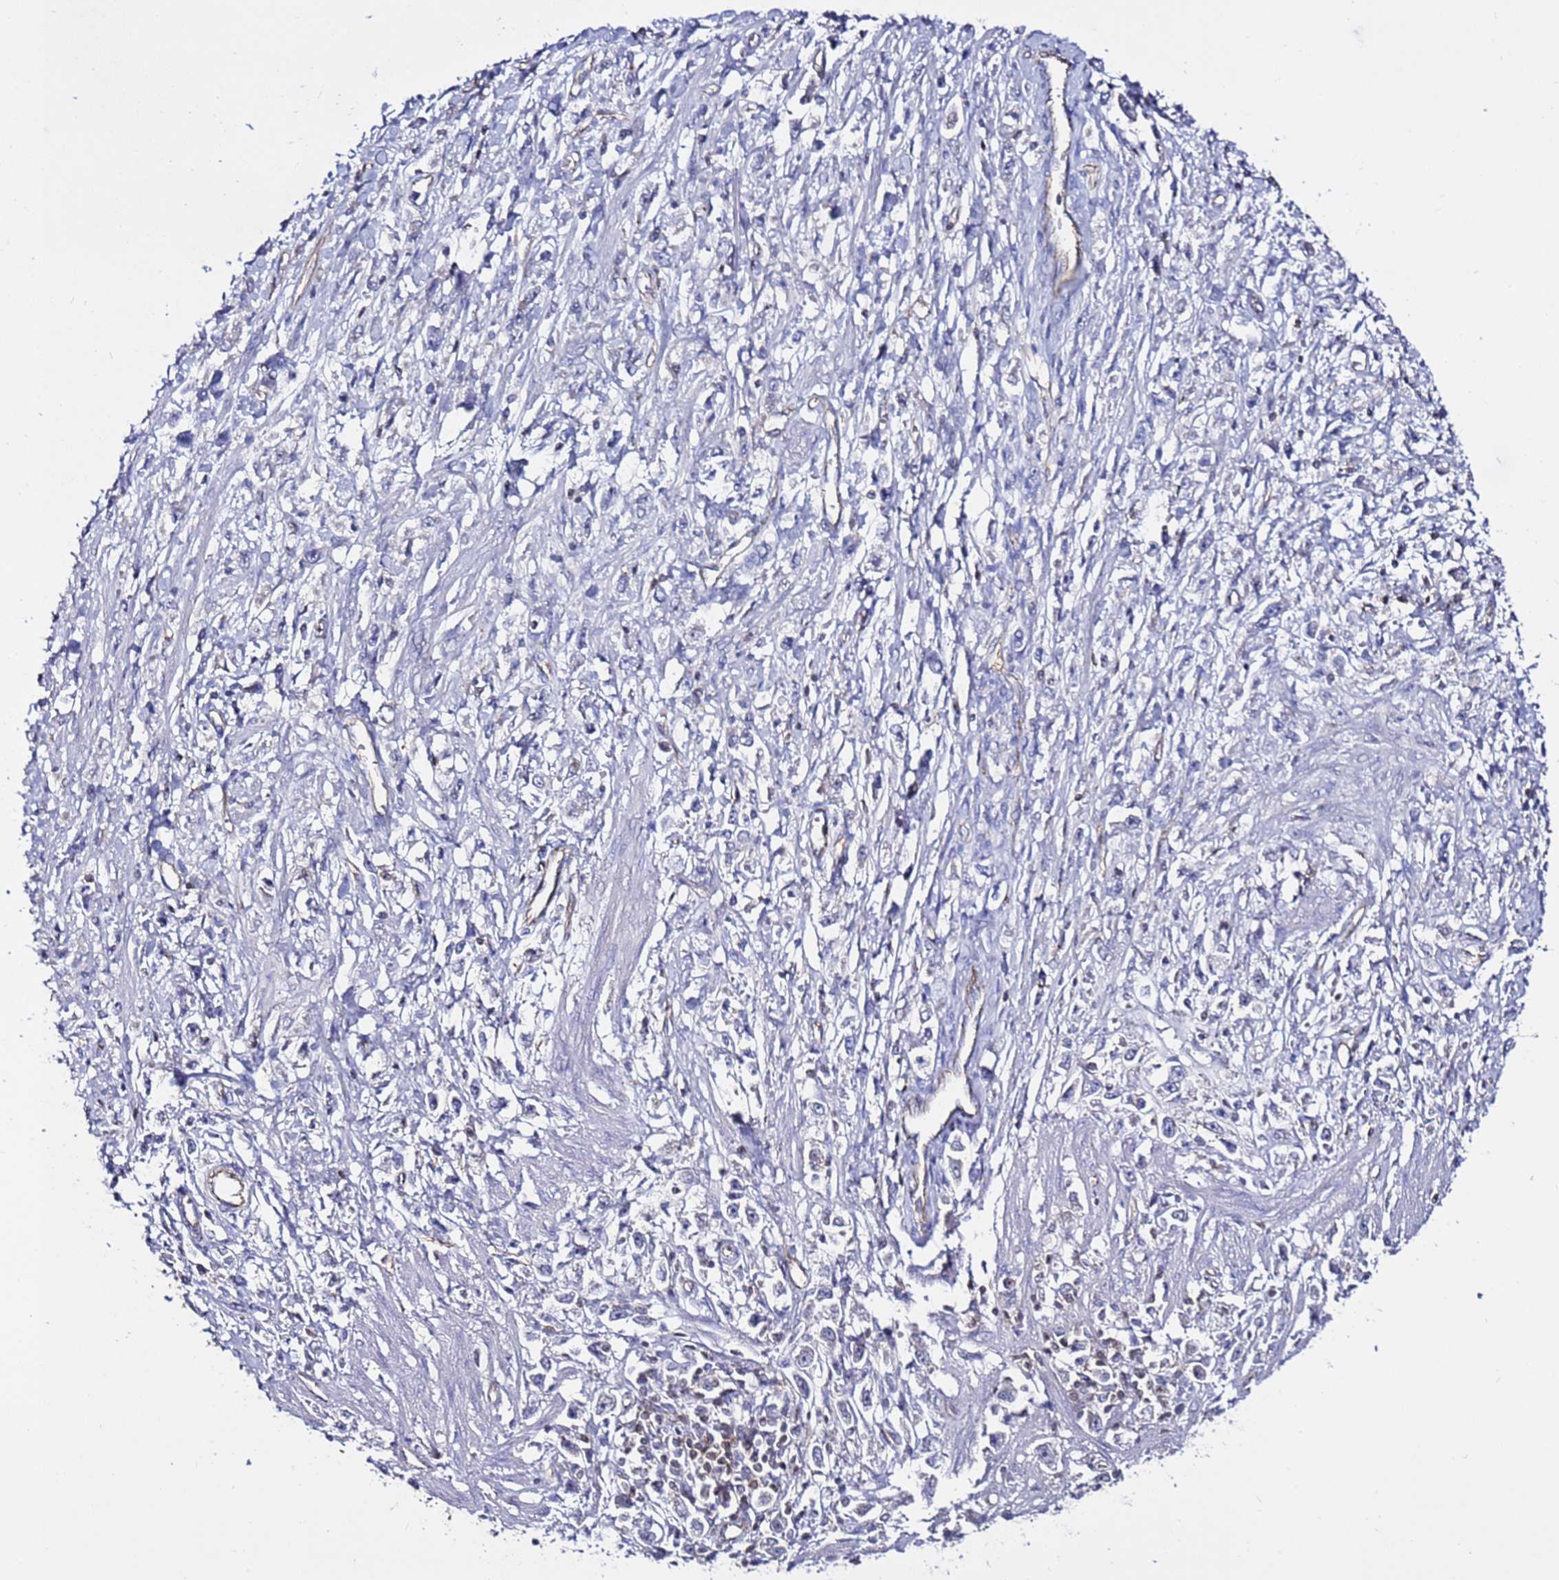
{"staining": {"intensity": "negative", "quantity": "none", "location": "none"}, "tissue": "stomach cancer", "cell_type": "Tumor cells", "image_type": "cancer", "snomed": [{"axis": "morphology", "description": "Adenocarcinoma, NOS"}, {"axis": "topography", "description": "Stomach"}], "caption": "Stomach cancer (adenocarcinoma) stained for a protein using immunohistochemistry (IHC) exhibits no expression tumor cells.", "gene": "TENM3", "patient": {"sex": "female", "age": 59}}